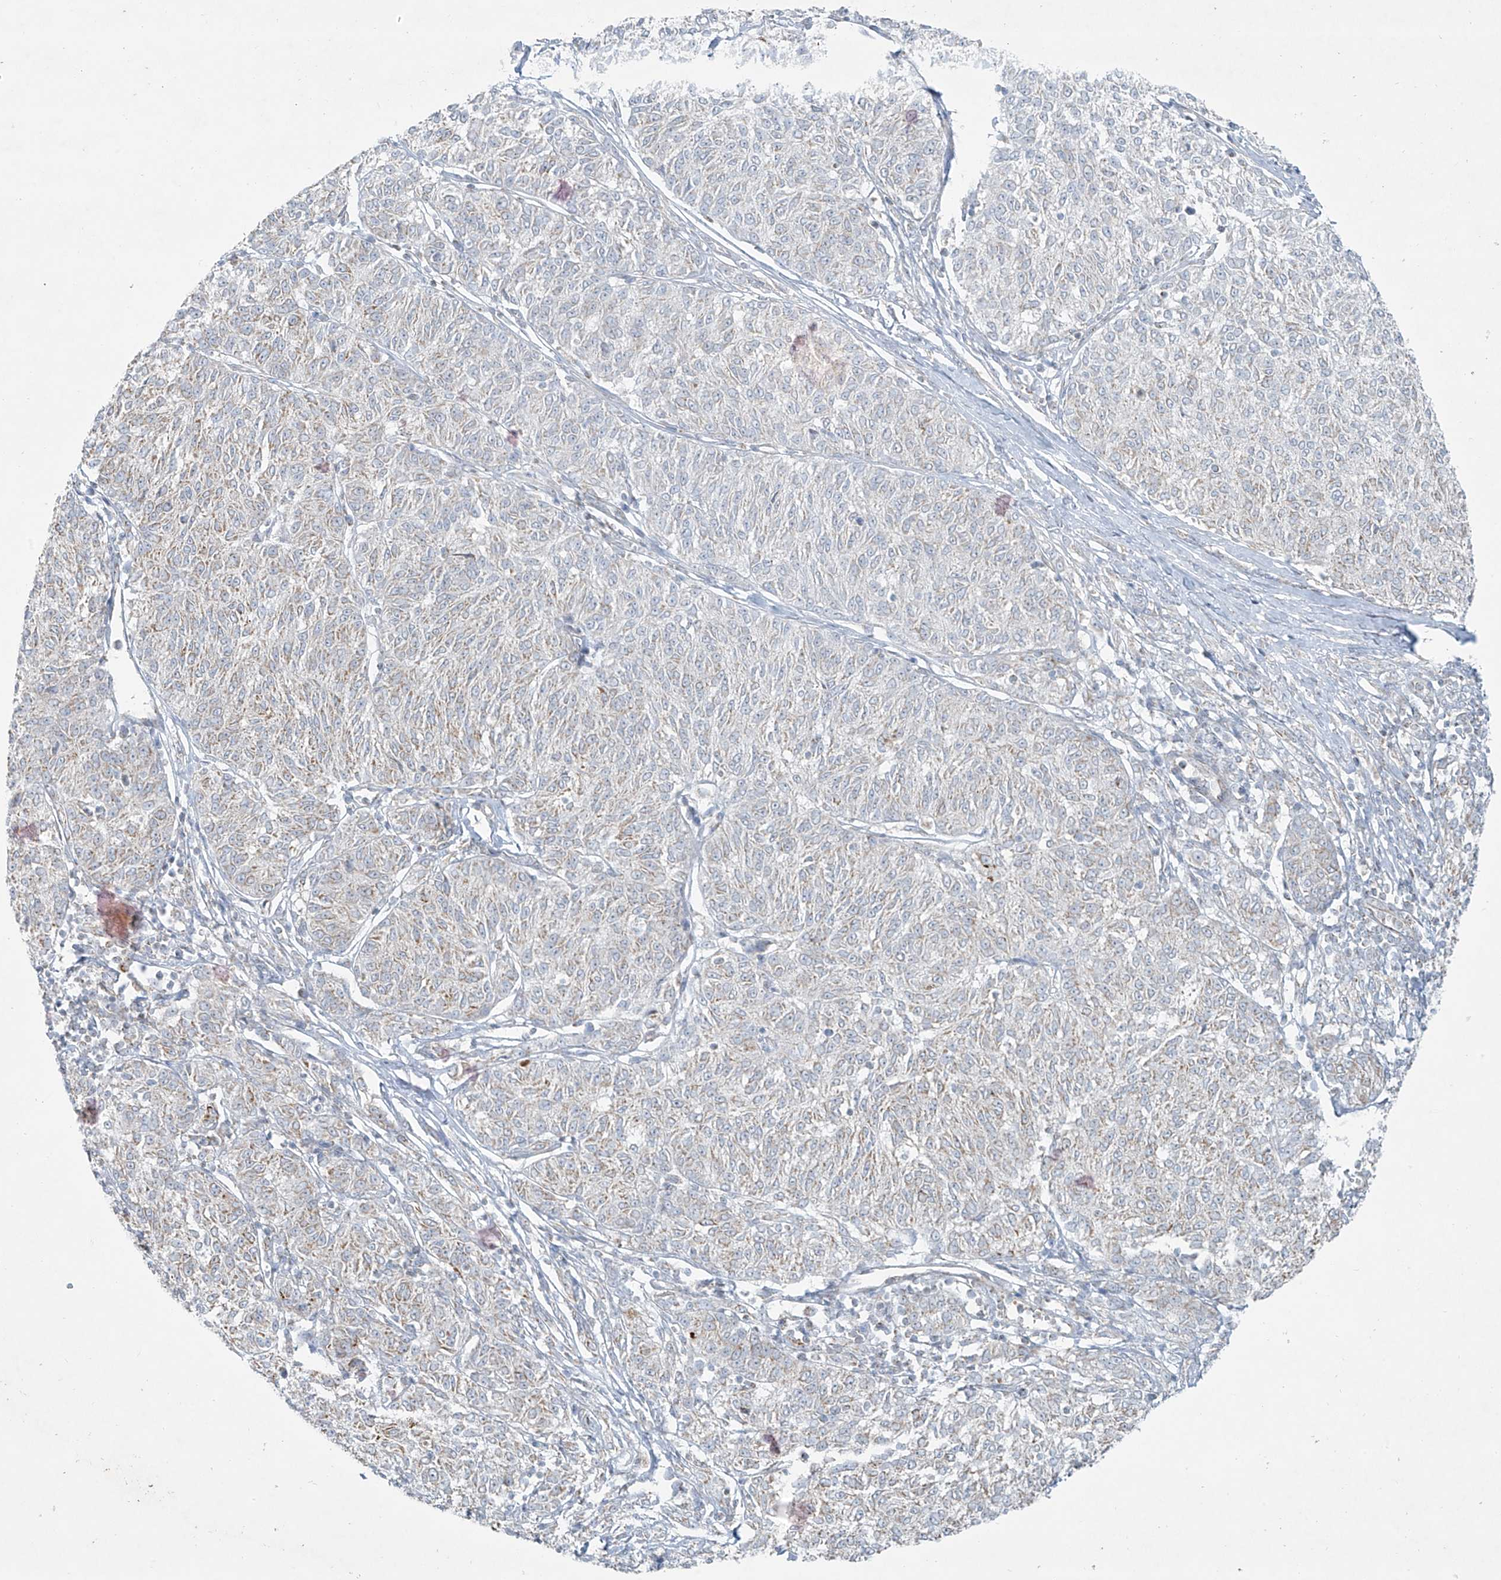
{"staining": {"intensity": "weak", "quantity": "25%-75%", "location": "cytoplasmic/membranous"}, "tissue": "melanoma", "cell_type": "Tumor cells", "image_type": "cancer", "snomed": [{"axis": "morphology", "description": "Malignant melanoma, NOS"}, {"axis": "topography", "description": "Skin"}], "caption": "Melanoma stained for a protein (brown) shows weak cytoplasmic/membranous positive staining in approximately 25%-75% of tumor cells.", "gene": "SMDT1", "patient": {"sex": "female", "age": 72}}